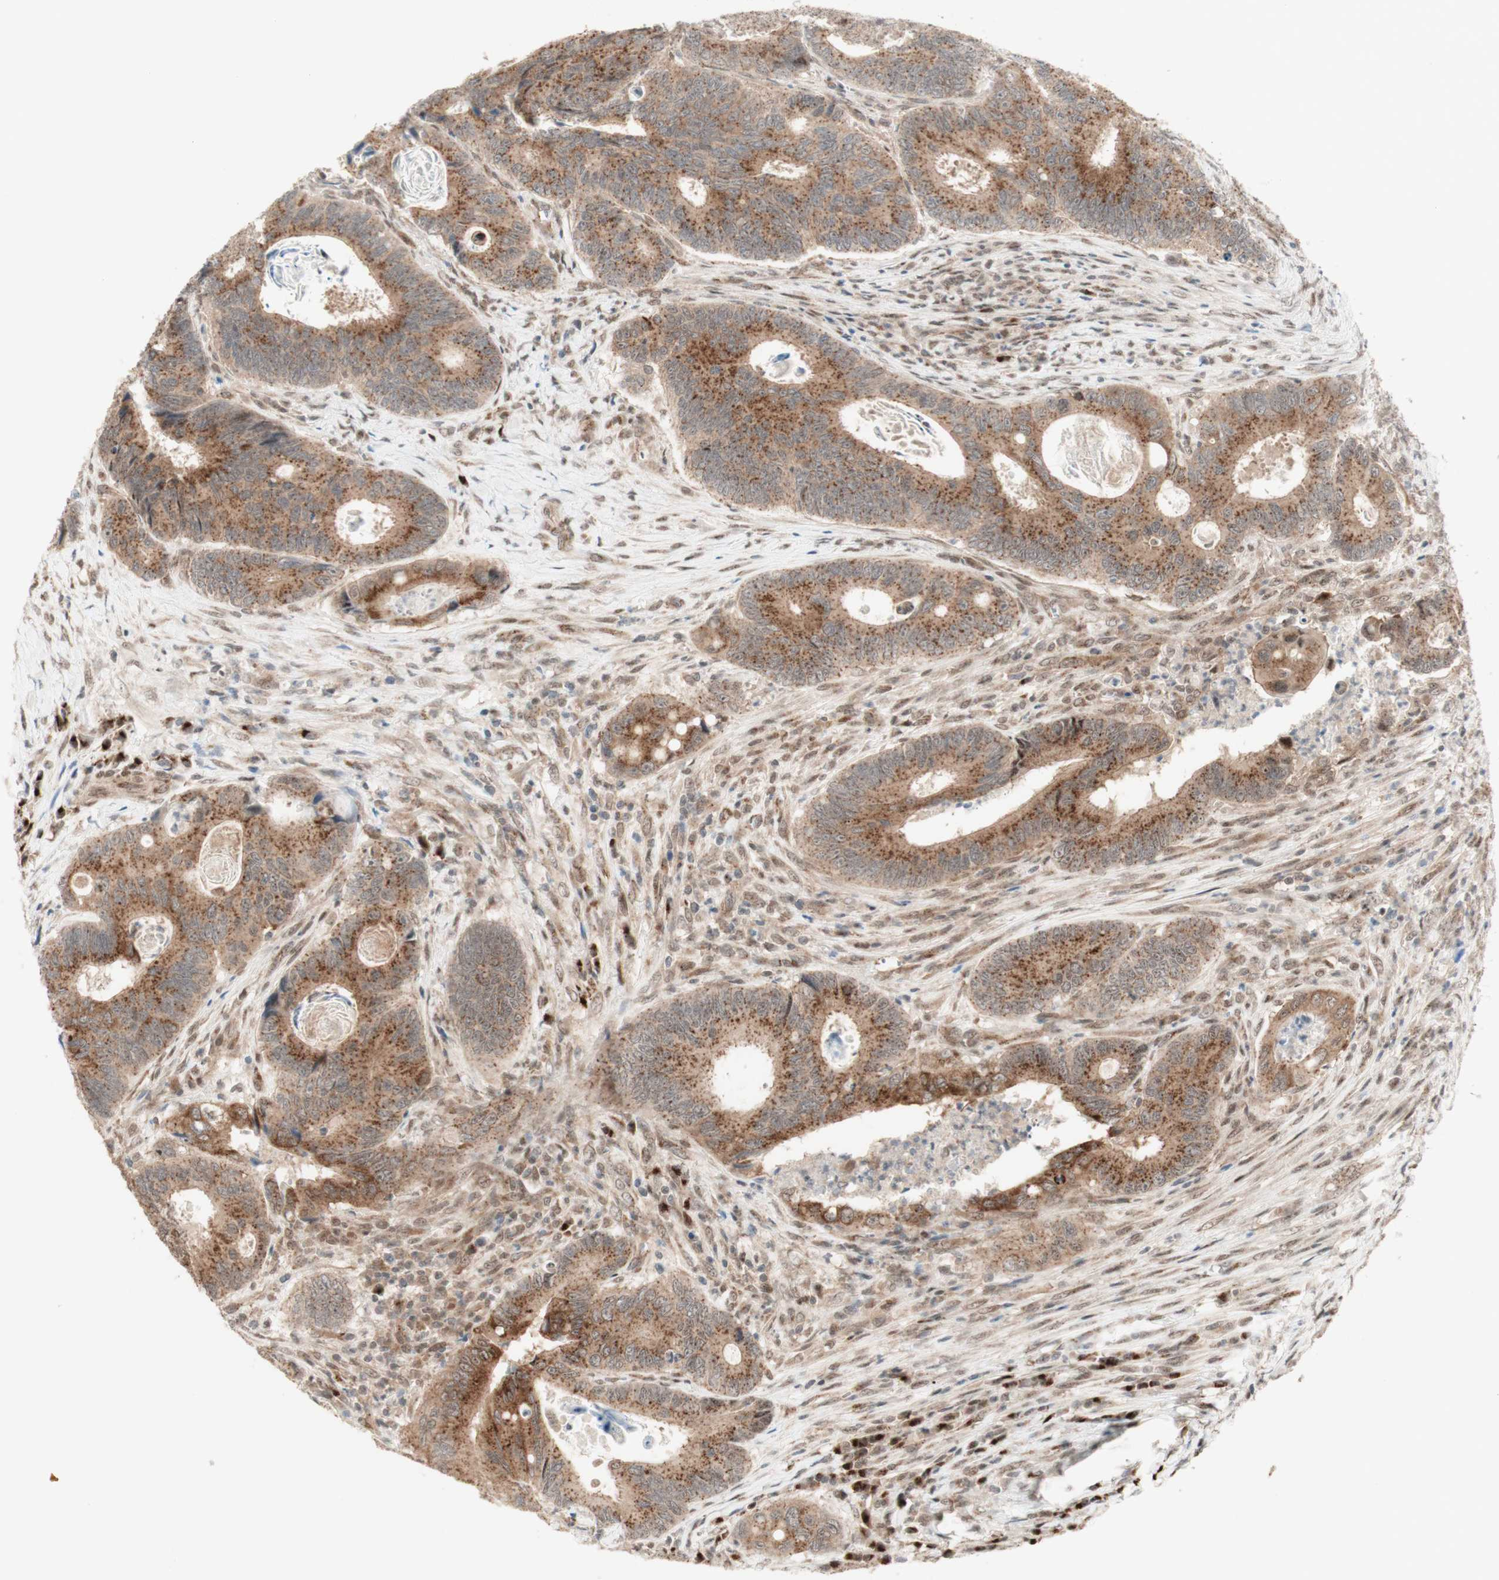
{"staining": {"intensity": "moderate", "quantity": ">75%", "location": "cytoplasmic/membranous"}, "tissue": "colorectal cancer", "cell_type": "Tumor cells", "image_type": "cancer", "snomed": [{"axis": "morphology", "description": "Inflammation, NOS"}, {"axis": "morphology", "description": "Adenocarcinoma, NOS"}, {"axis": "topography", "description": "Colon"}], "caption": "Moderate cytoplasmic/membranous expression for a protein is identified in about >75% of tumor cells of adenocarcinoma (colorectal) using immunohistochemistry.", "gene": "CYLD", "patient": {"sex": "male", "age": 72}}